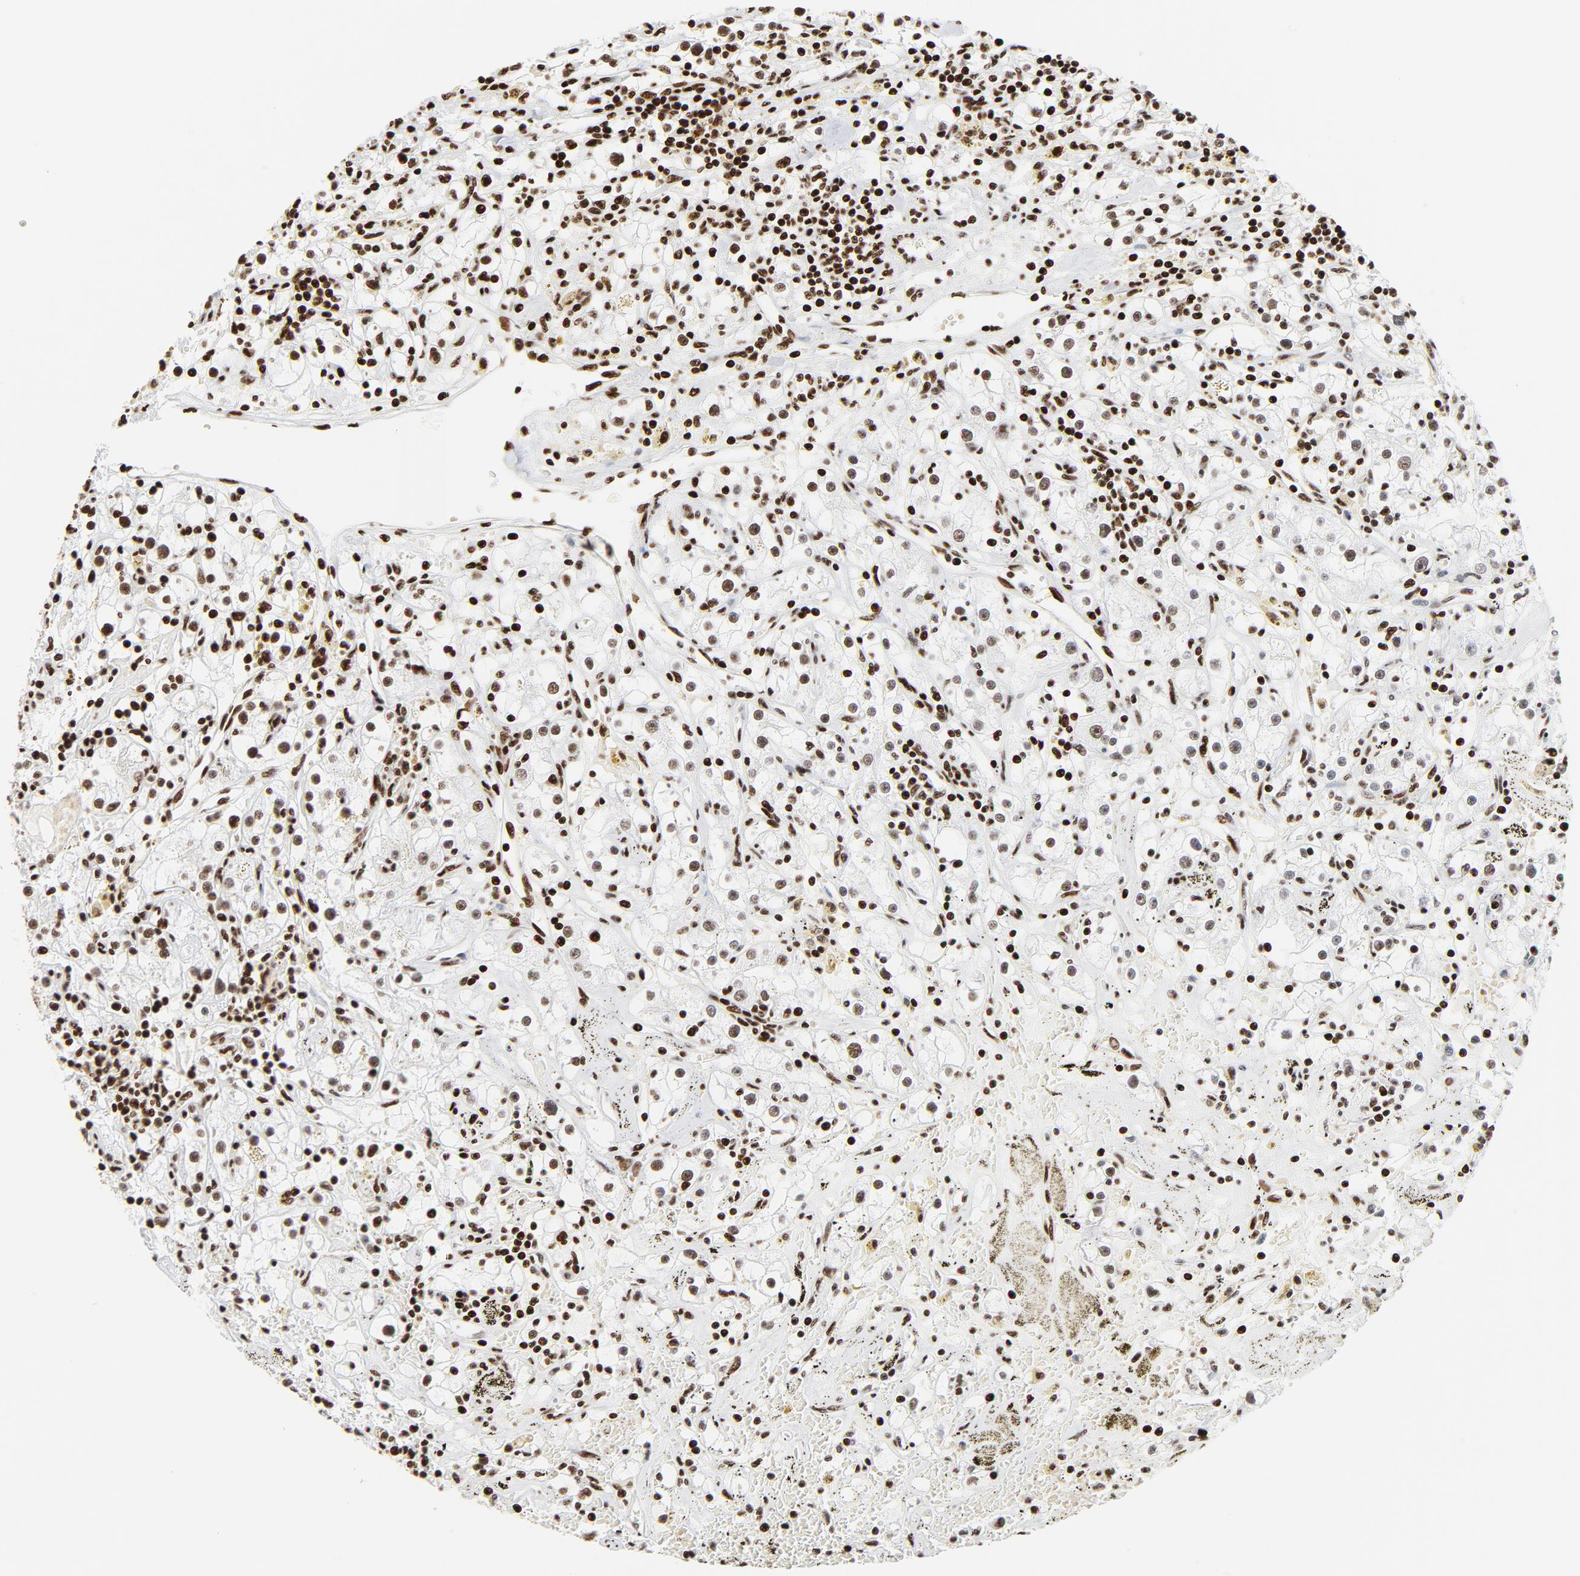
{"staining": {"intensity": "moderate", "quantity": ">75%", "location": "nuclear"}, "tissue": "renal cancer", "cell_type": "Tumor cells", "image_type": "cancer", "snomed": [{"axis": "morphology", "description": "Adenocarcinoma, NOS"}, {"axis": "topography", "description": "Kidney"}], "caption": "There is medium levels of moderate nuclear staining in tumor cells of renal adenocarcinoma, as demonstrated by immunohistochemical staining (brown color).", "gene": "XRCC6", "patient": {"sex": "male", "age": 56}}